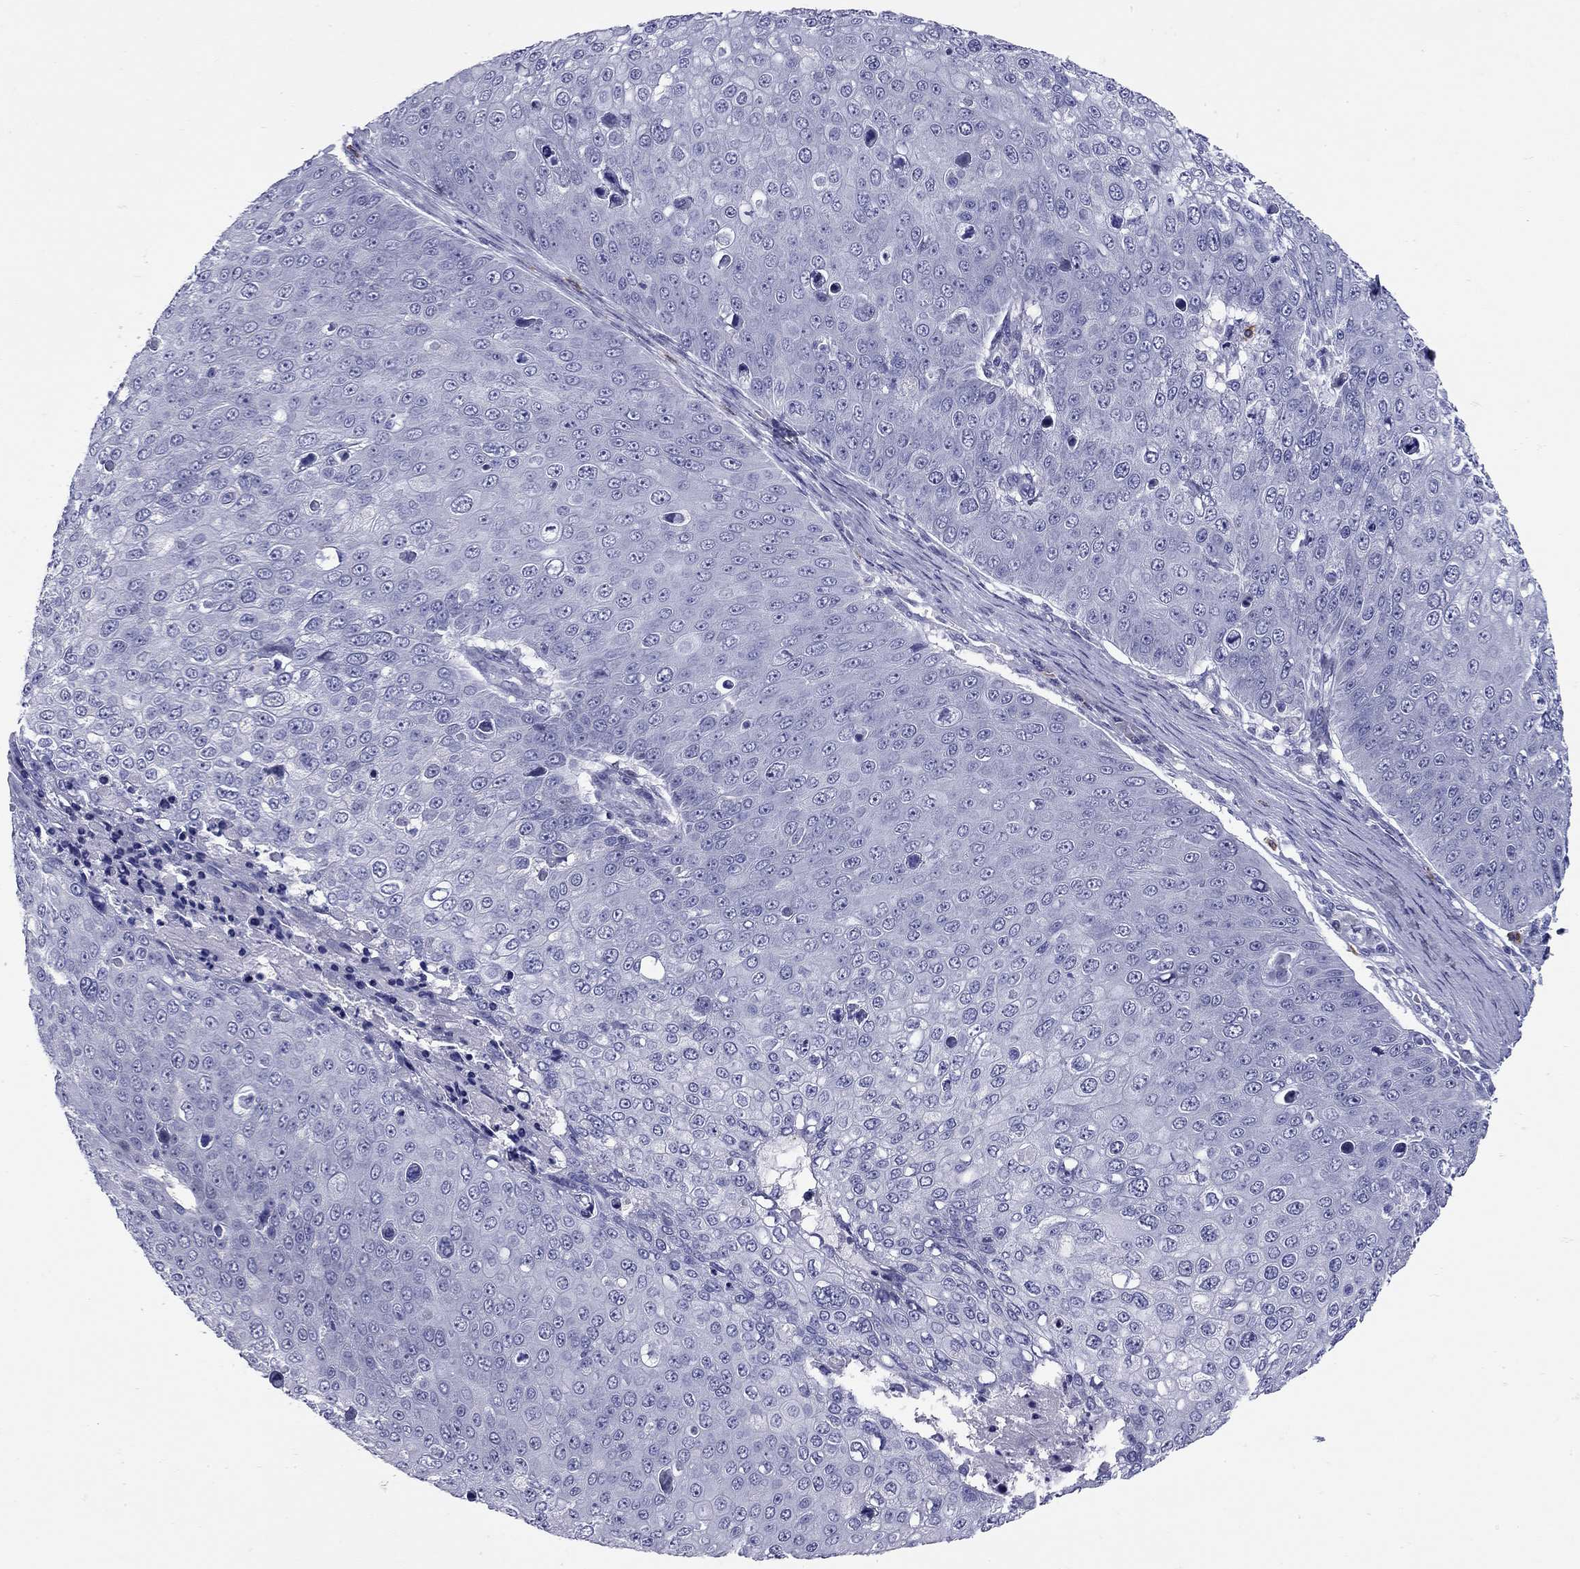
{"staining": {"intensity": "negative", "quantity": "none", "location": "none"}, "tissue": "skin cancer", "cell_type": "Tumor cells", "image_type": "cancer", "snomed": [{"axis": "morphology", "description": "Squamous cell carcinoma, NOS"}, {"axis": "topography", "description": "Skin"}], "caption": "Histopathology image shows no significant protein expression in tumor cells of squamous cell carcinoma (skin).", "gene": "C8orf88", "patient": {"sex": "male", "age": 71}}